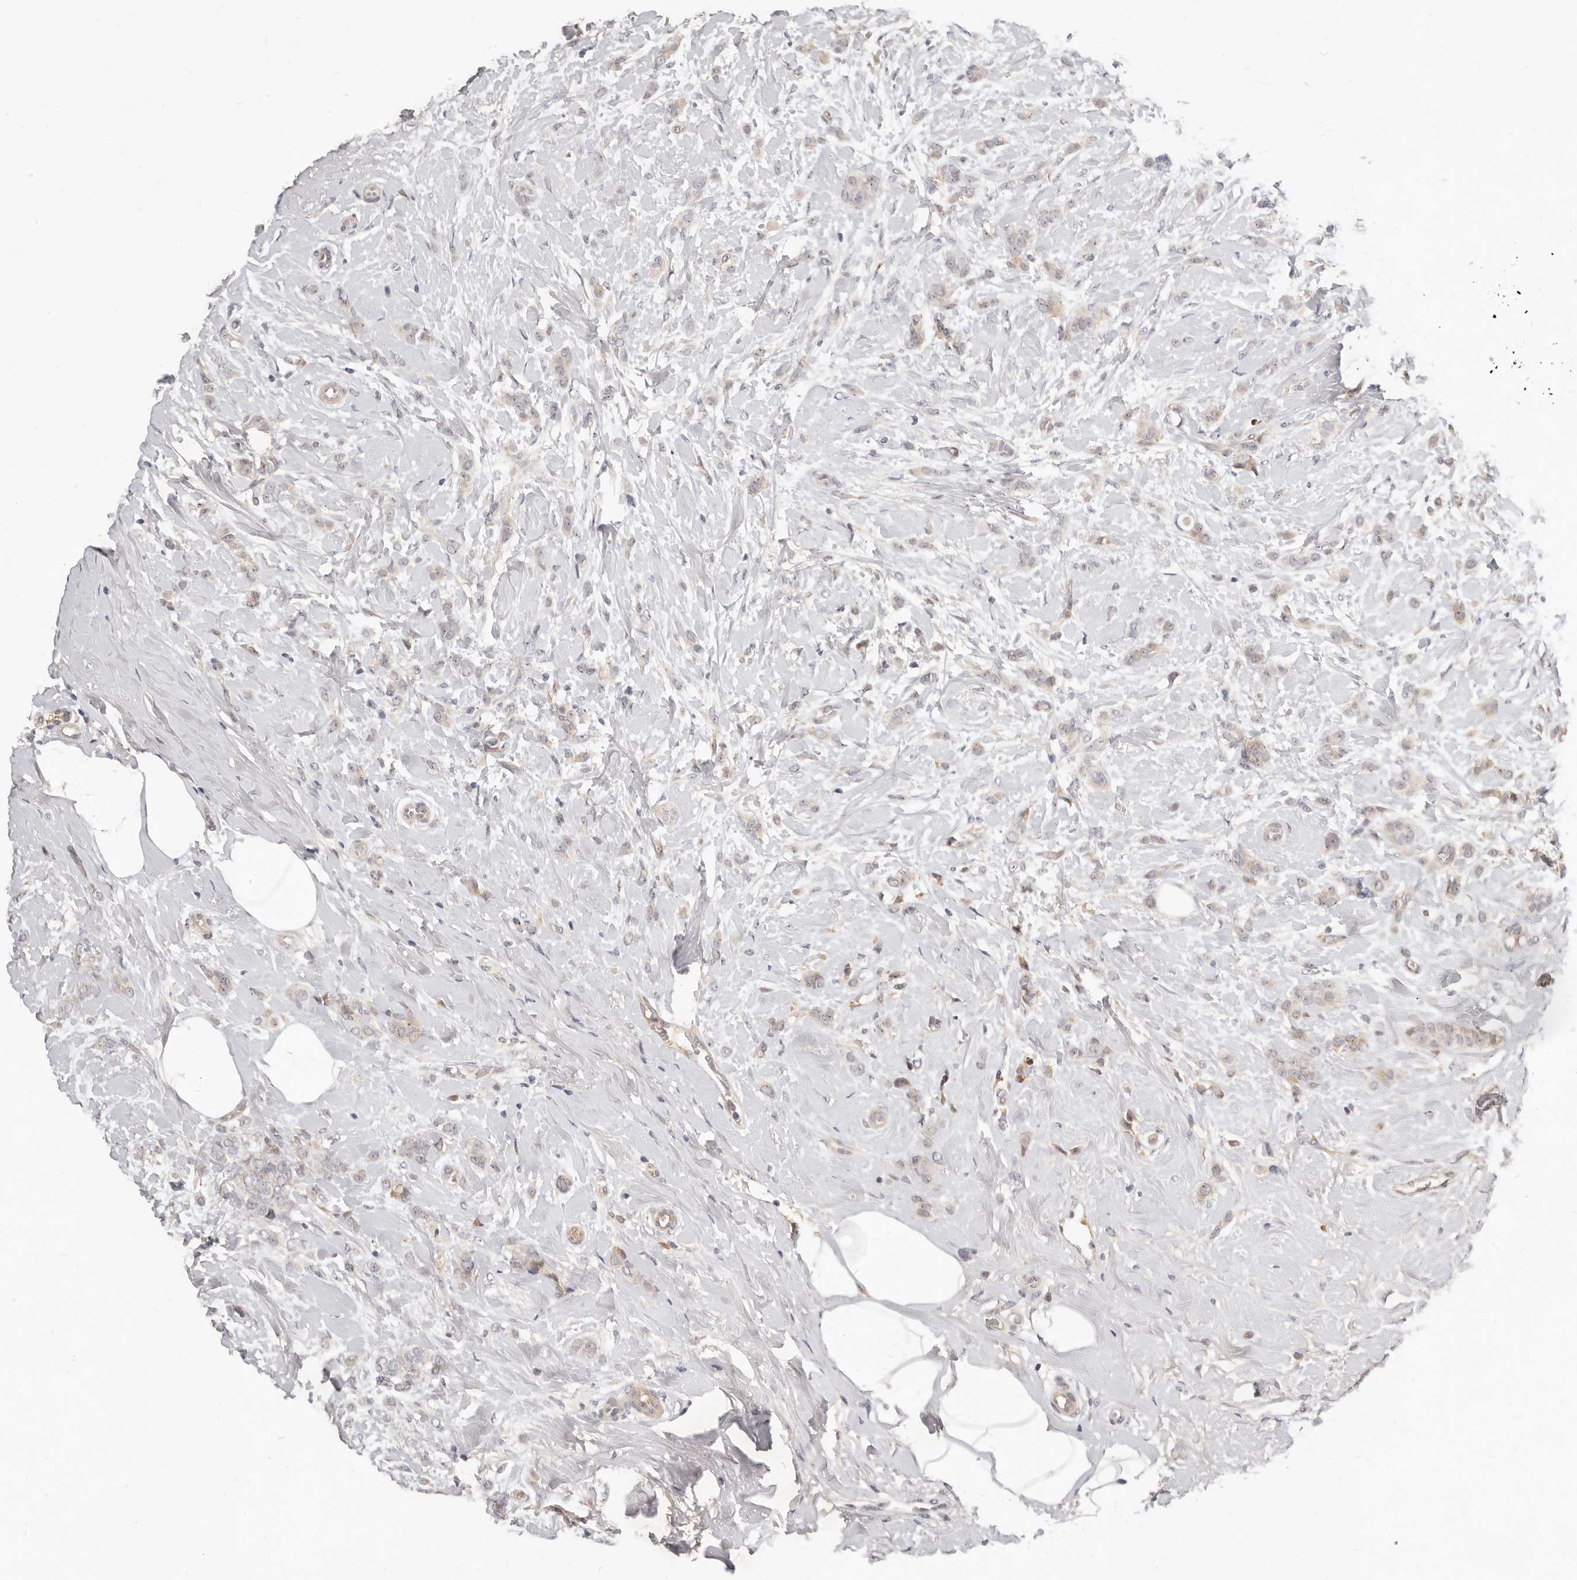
{"staining": {"intensity": "negative", "quantity": "none", "location": "none"}, "tissue": "breast cancer", "cell_type": "Tumor cells", "image_type": "cancer", "snomed": [{"axis": "morphology", "description": "Lobular carcinoma, in situ"}, {"axis": "morphology", "description": "Lobular carcinoma"}, {"axis": "topography", "description": "Breast"}], "caption": "The photomicrograph exhibits no staining of tumor cells in breast lobular carcinoma.", "gene": "MICALL2", "patient": {"sex": "female", "age": 41}}